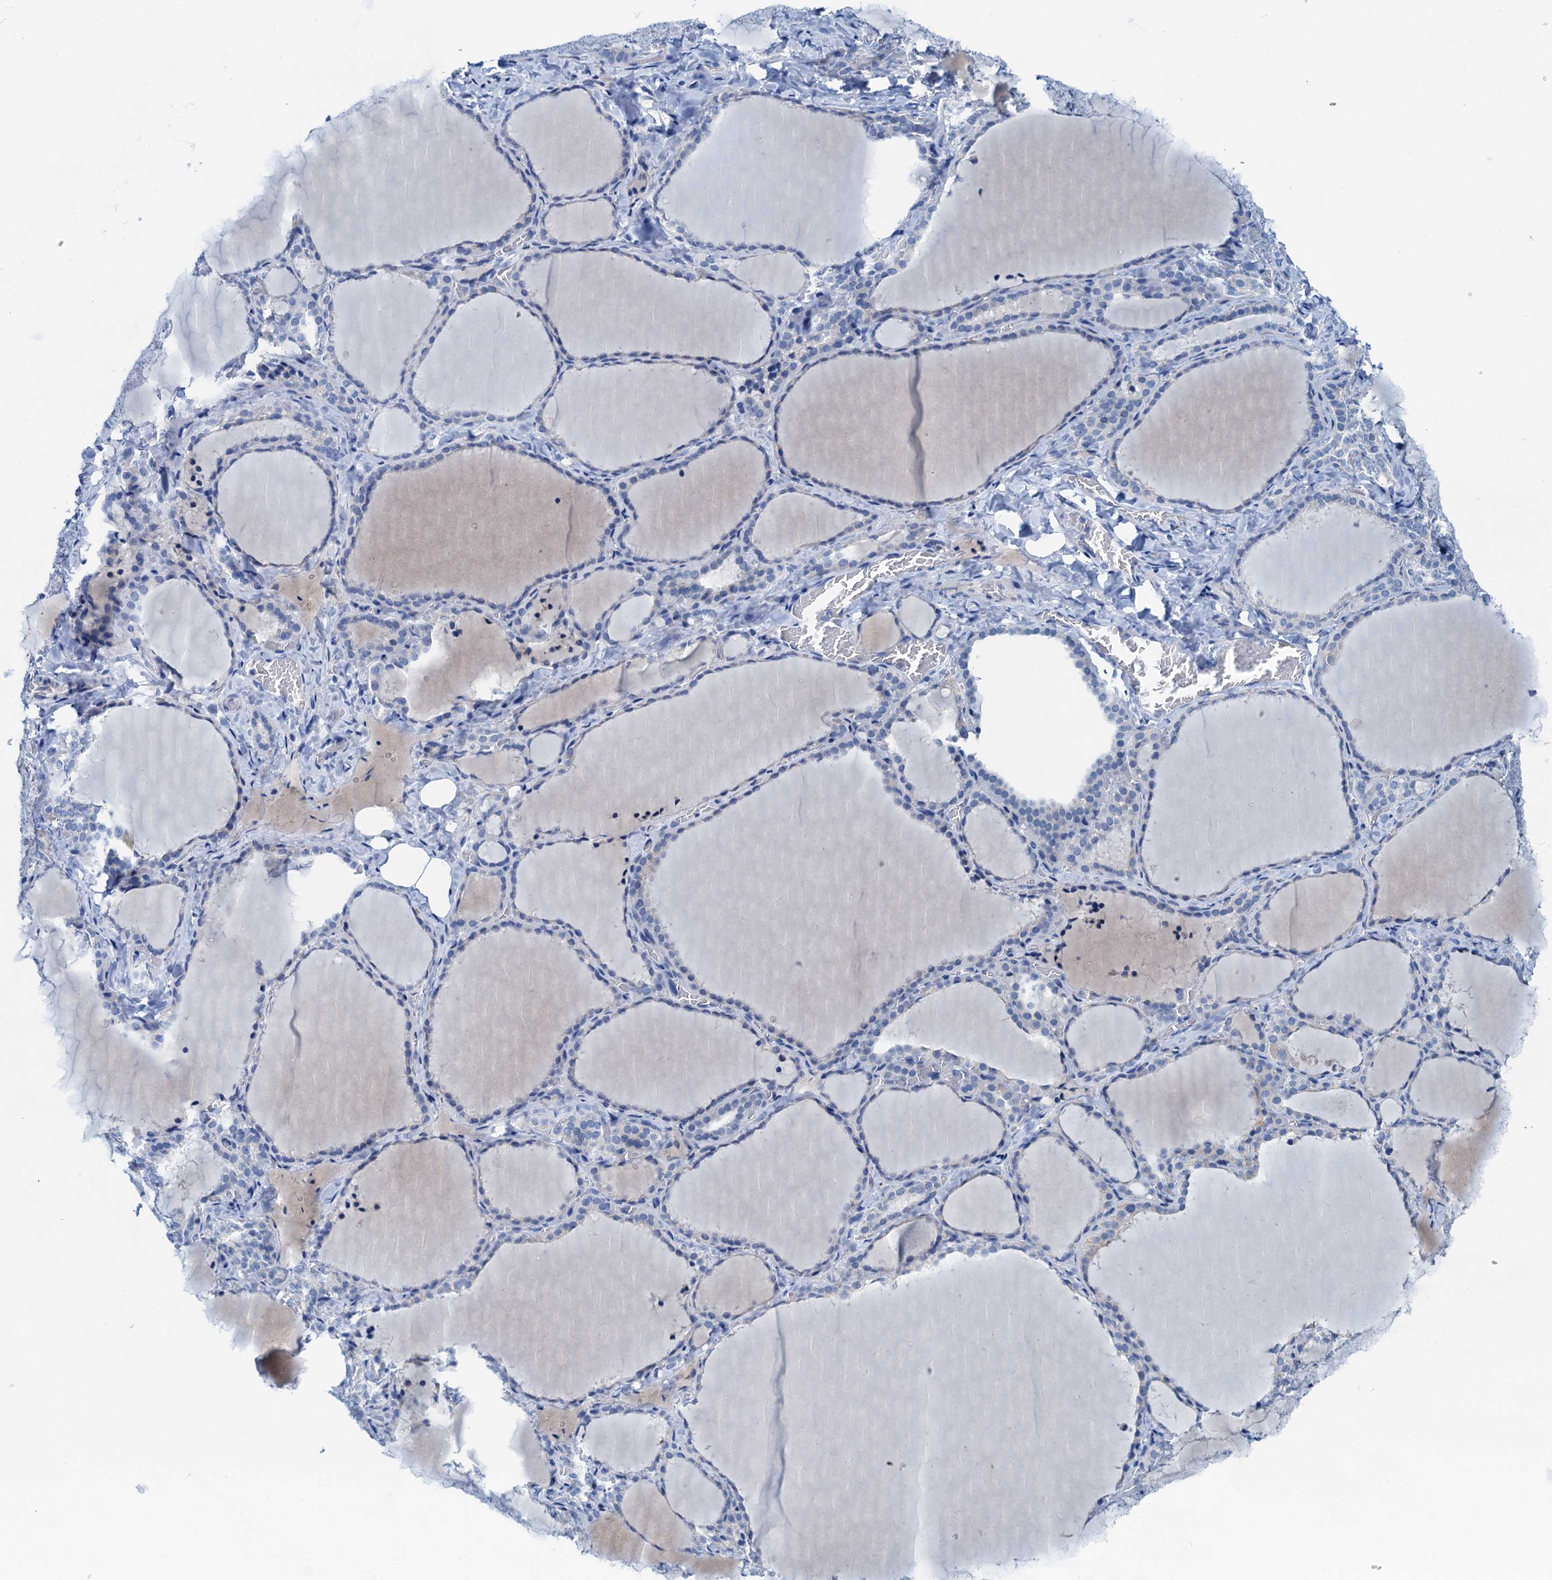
{"staining": {"intensity": "negative", "quantity": "none", "location": "none"}, "tissue": "thyroid gland", "cell_type": "Glandular cells", "image_type": "normal", "snomed": [{"axis": "morphology", "description": "Normal tissue, NOS"}, {"axis": "topography", "description": "Thyroid gland"}], "caption": "Glandular cells show no significant protein expression in benign thyroid gland. (DAB (3,3'-diaminobenzidine) immunohistochemistry visualized using brightfield microscopy, high magnification).", "gene": "KNDC1", "patient": {"sex": "female", "age": 22}}